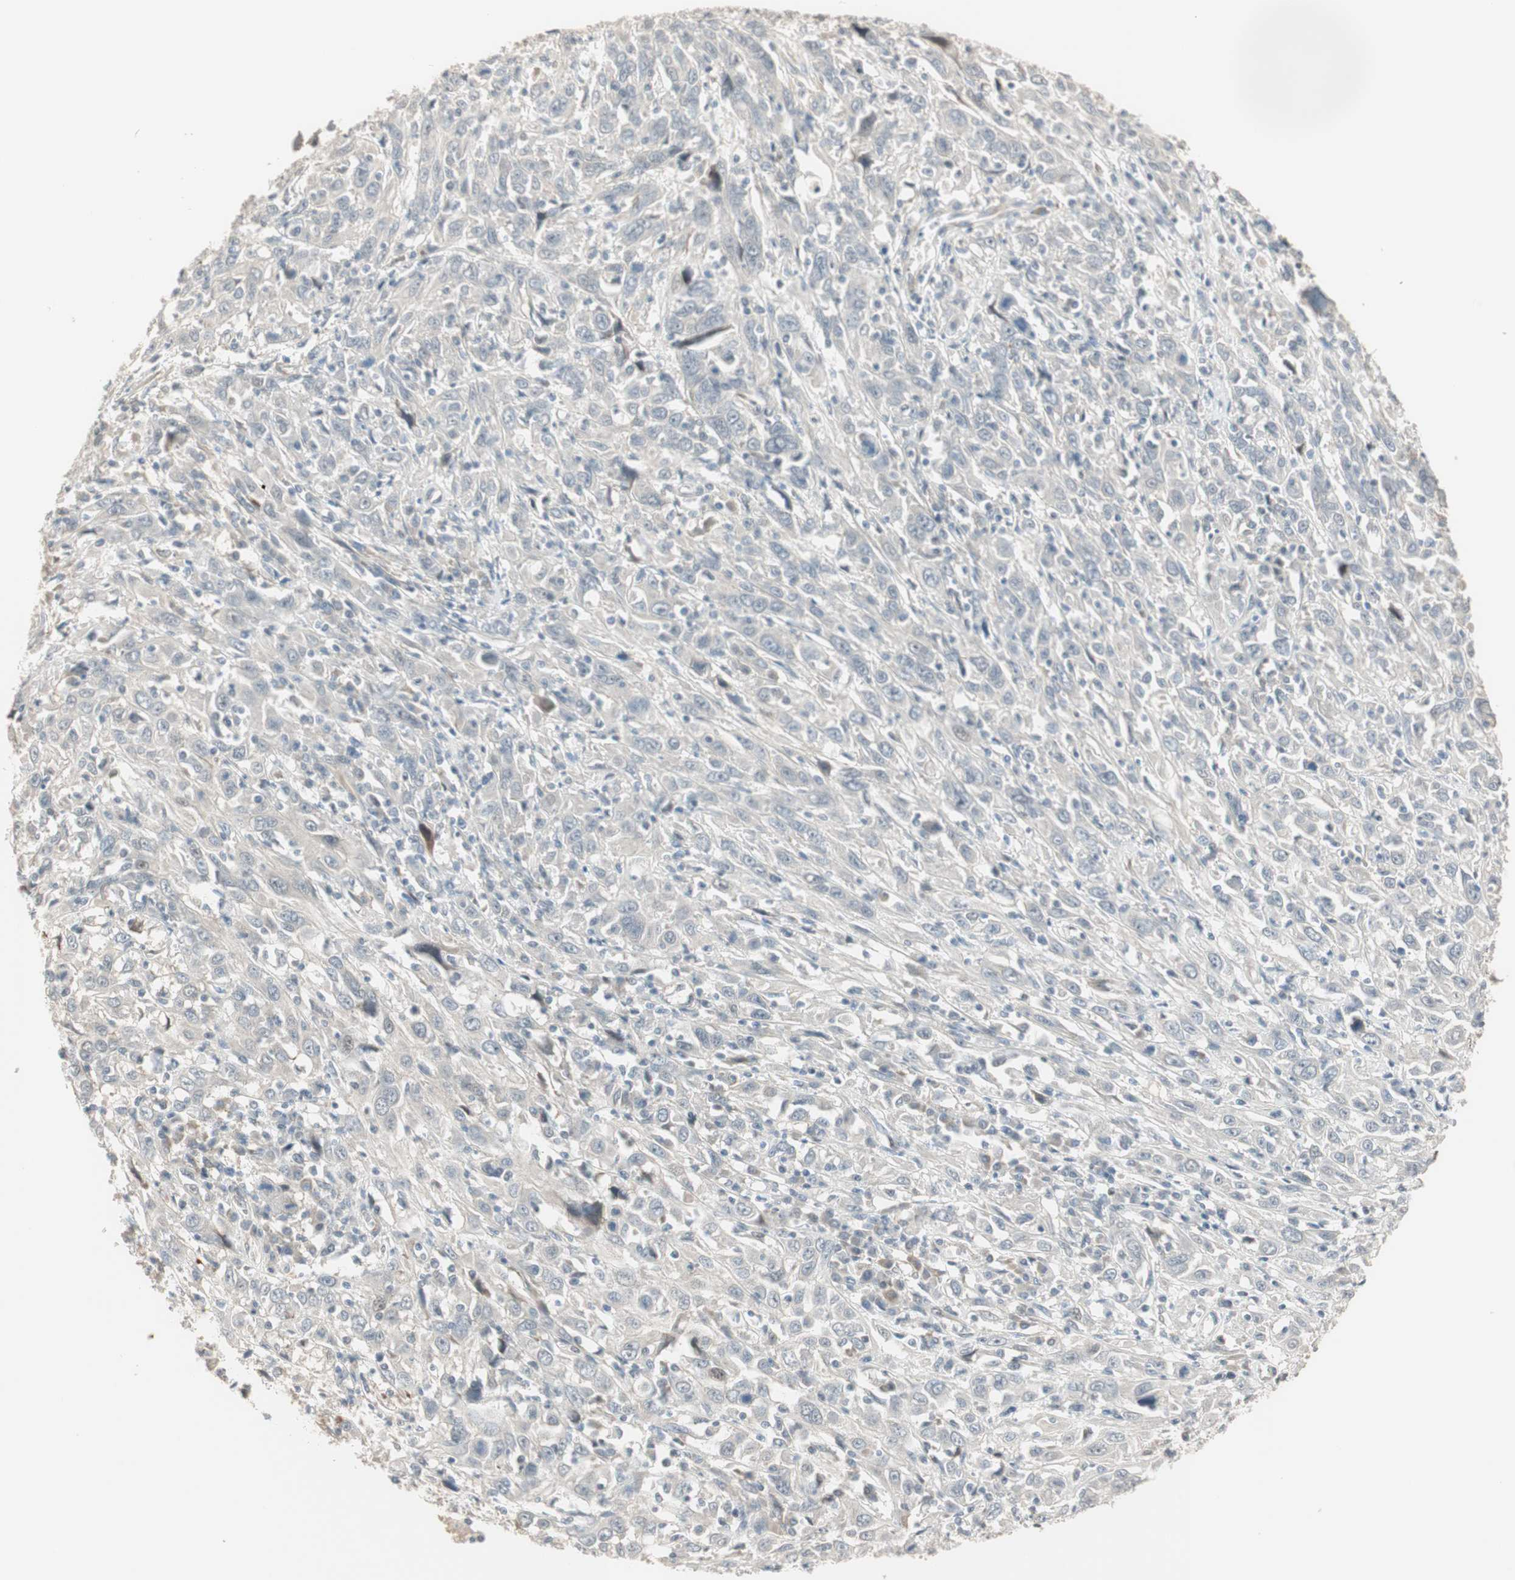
{"staining": {"intensity": "weak", "quantity": "25%-75%", "location": "cytoplasmic/membranous"}, "tissue": "cervical cancer", "cell_type": "Tumor cells", "image_type": "cancer", "snomed": [{"axis": "morphology", "description": "Squamous cell carcinoma, NOS"}, {"axis": "topography", "description": "Cervix"}], "caption": "Human cervical squamous cell carcinoma stained for a protein (brown) displays weak cytoplasmic/membranous positive positivity in approximately 25%-75% of tumor cells.", "gene": "PDZK1", "patient": {"sex": "female", "age": 46}}